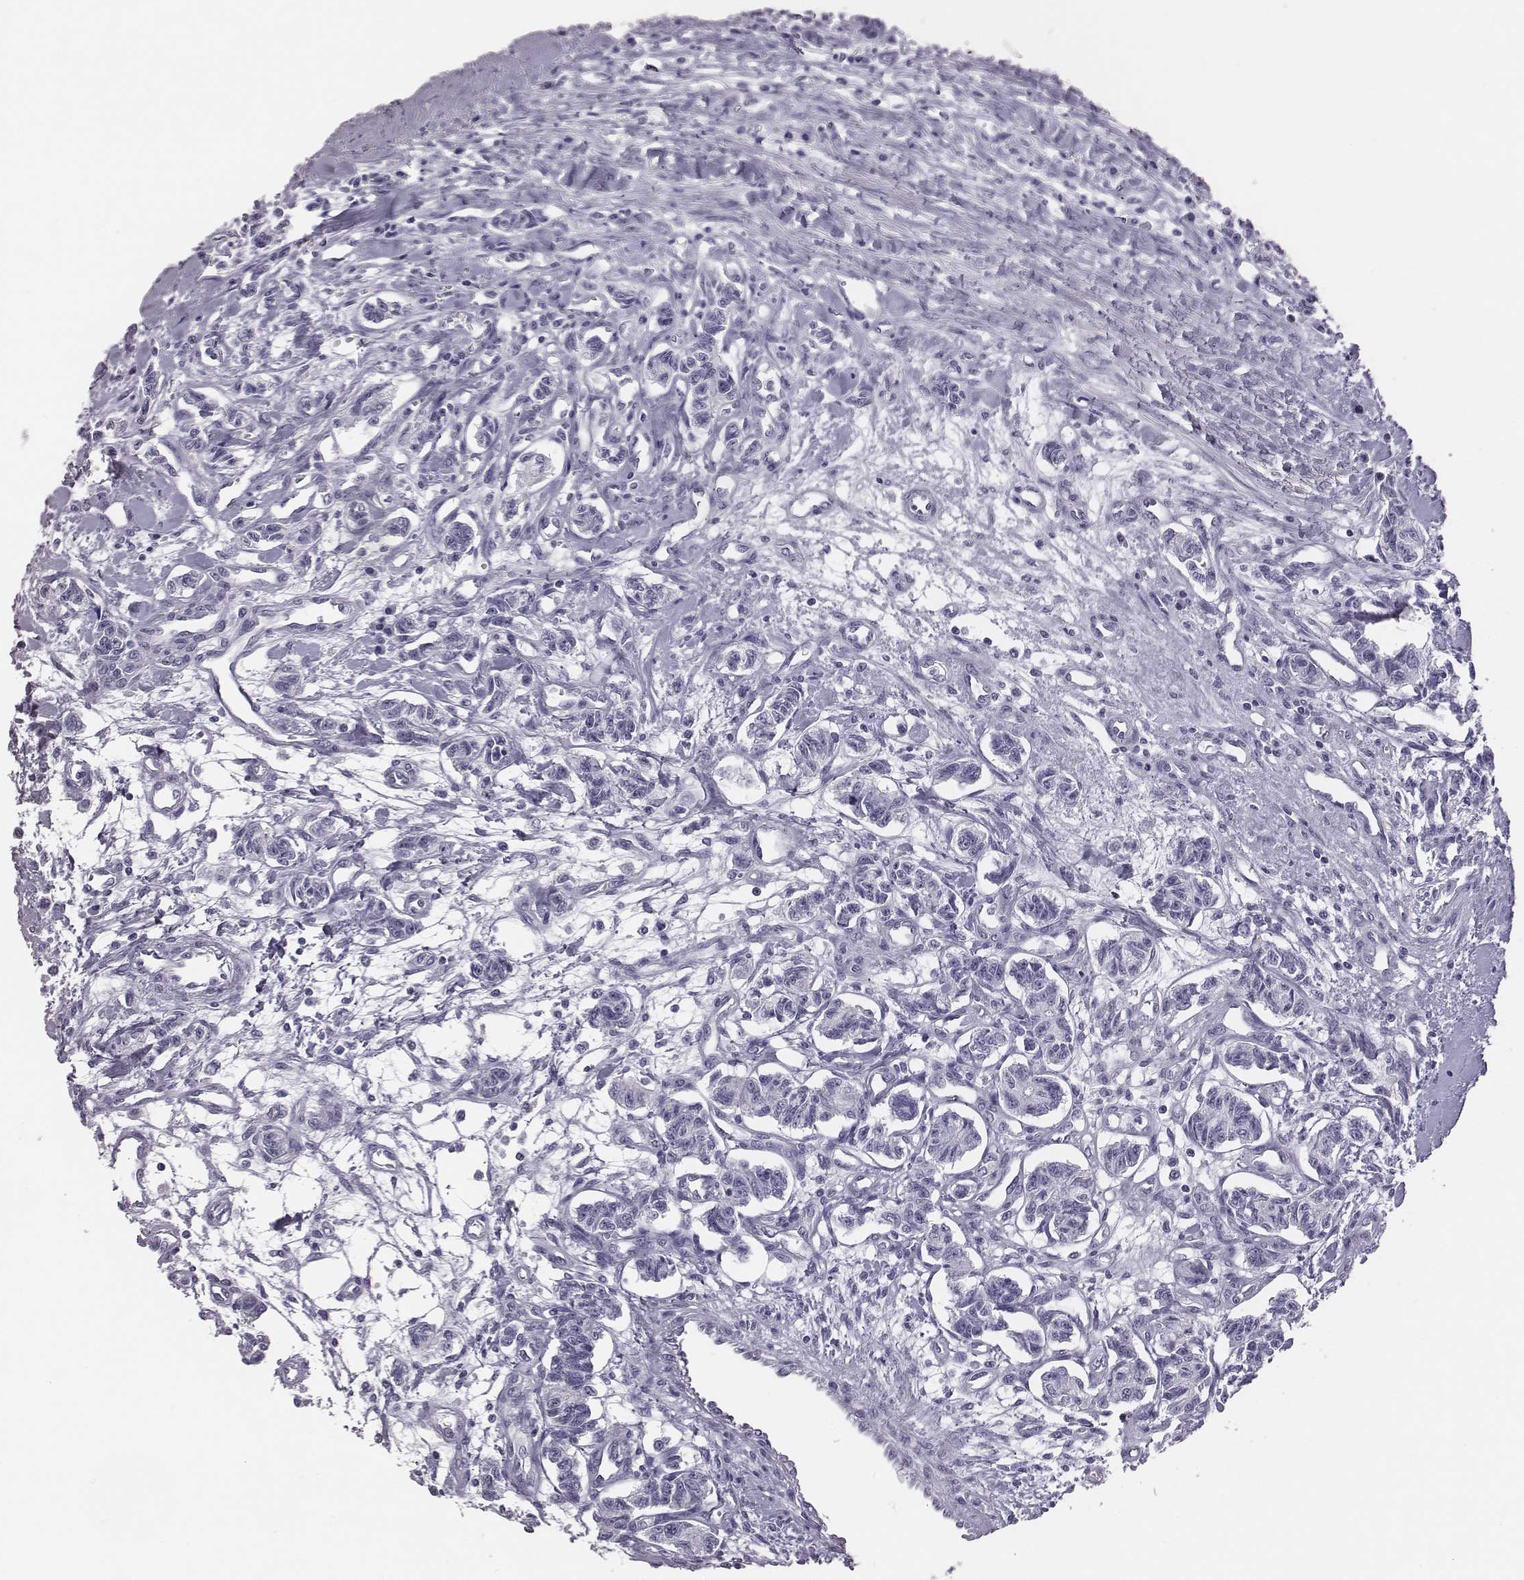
{"staining": {"intensity": "negative", "quantity": "none", "location": "none"}, "tissue": "carcinoid", "cell_type": "Tumor cells", "image_type": "cancer", "snomed": [{"axis": "morphology", "description": "Carcinoid, malignant, NOS"}, {"axis": "topography", "description": "Kidney"}], "caption": "A high-resolution photomicrograph shows immunohistochemistry (IHC) staining of carcinoid, which reveals no significant staining in tumor cells.", "gene": "ACOD1", "patient": {"sex": "female", "age": 41}}